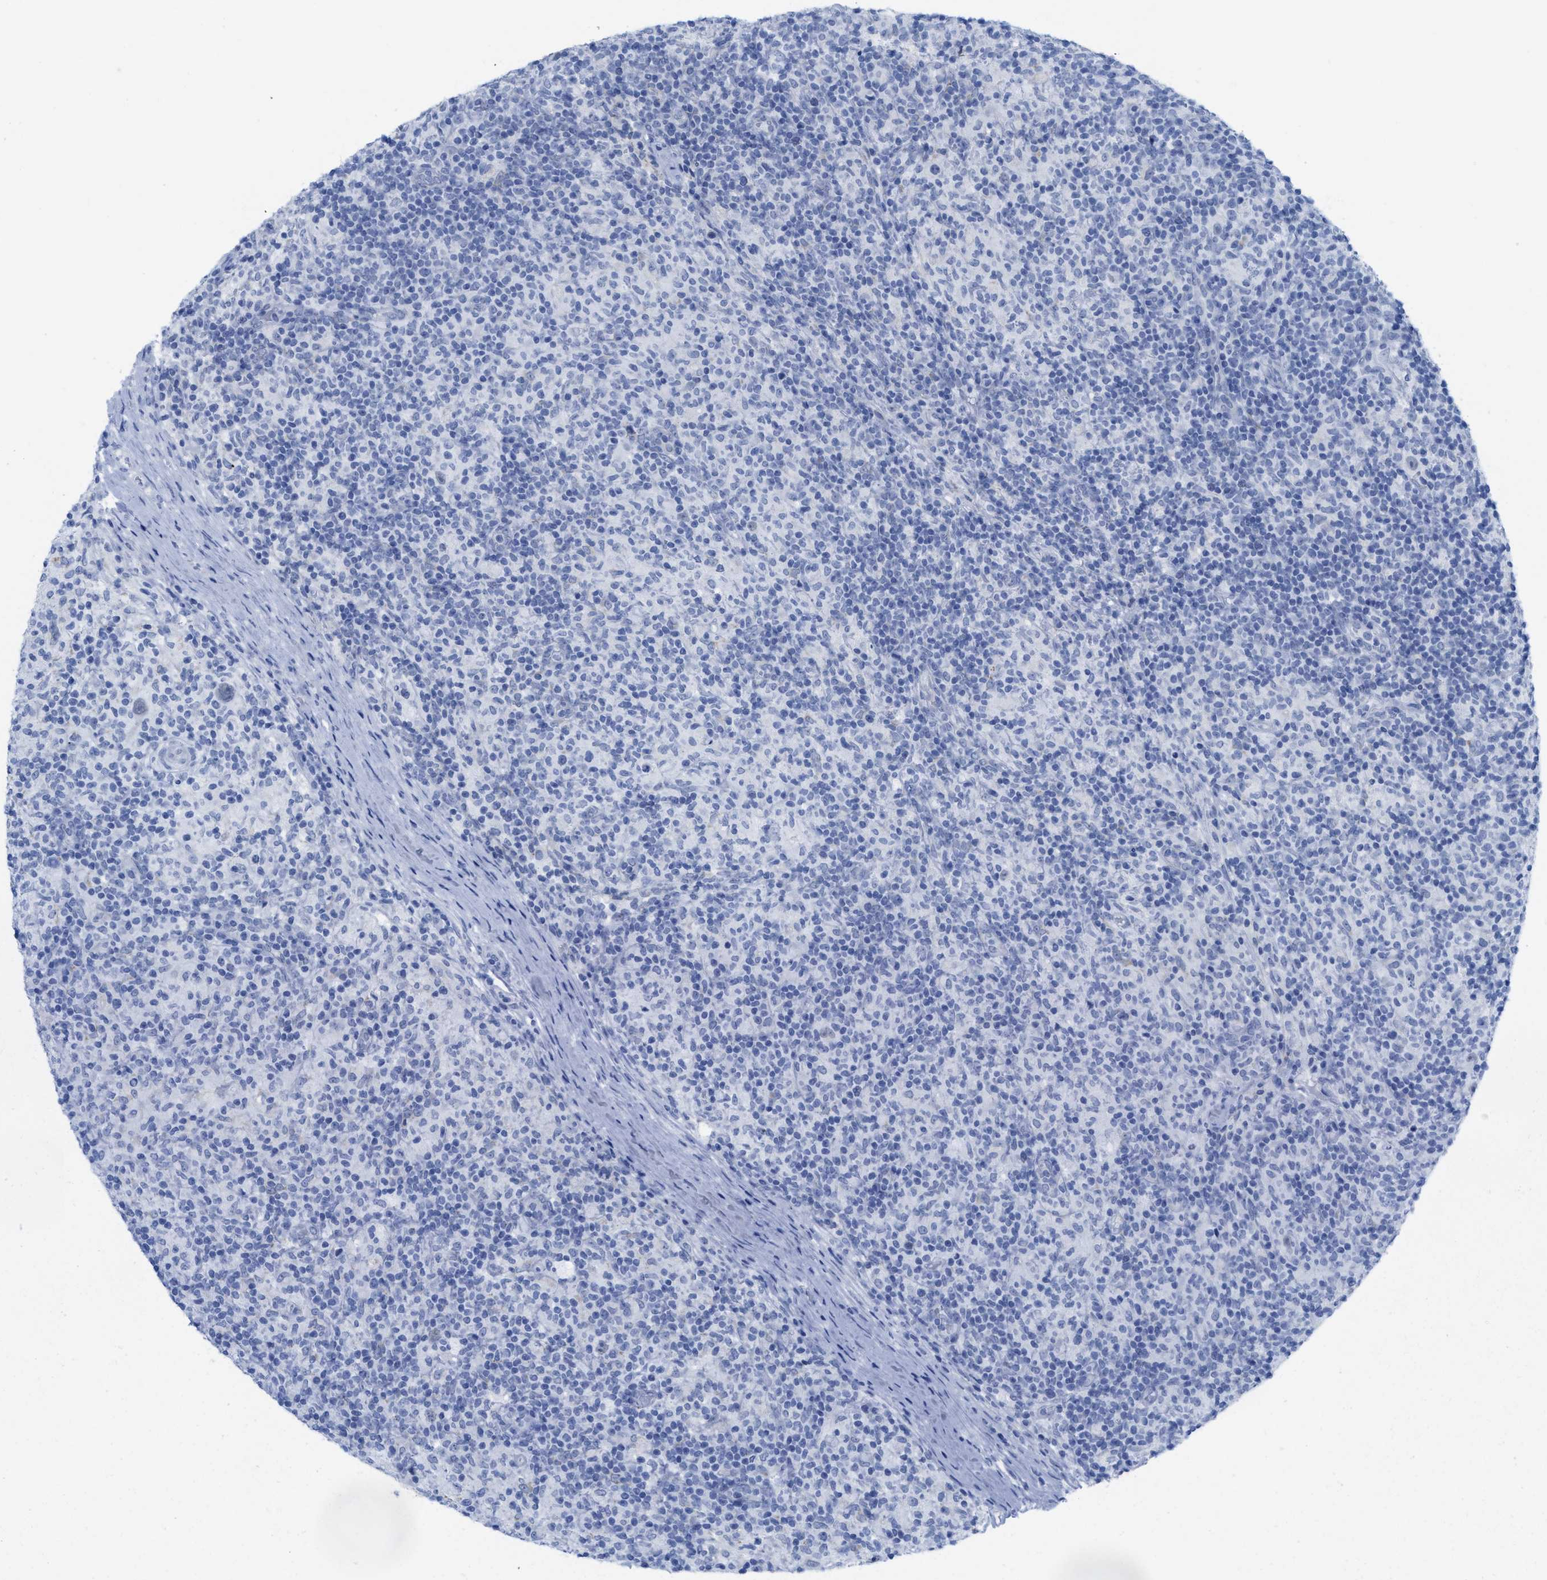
{"staining": {"intensity": "negative", "quantity": "none", "location": "none"}, "tissue": "lymphoma", "cell_type": "Tumor cells", "image_type": "cancer", "snomed": [{"axis": "morphology", "description": "Hodgkin's disease, NOS"}, {"axis": "topography", "description": "Lymph node"}], "caption": "This is a image of IHC staining of Hodgkin's disease, which shows no expression in tumor cells.", "gene": "WDR4", "patient": {"sex": "male", "age": 70}}